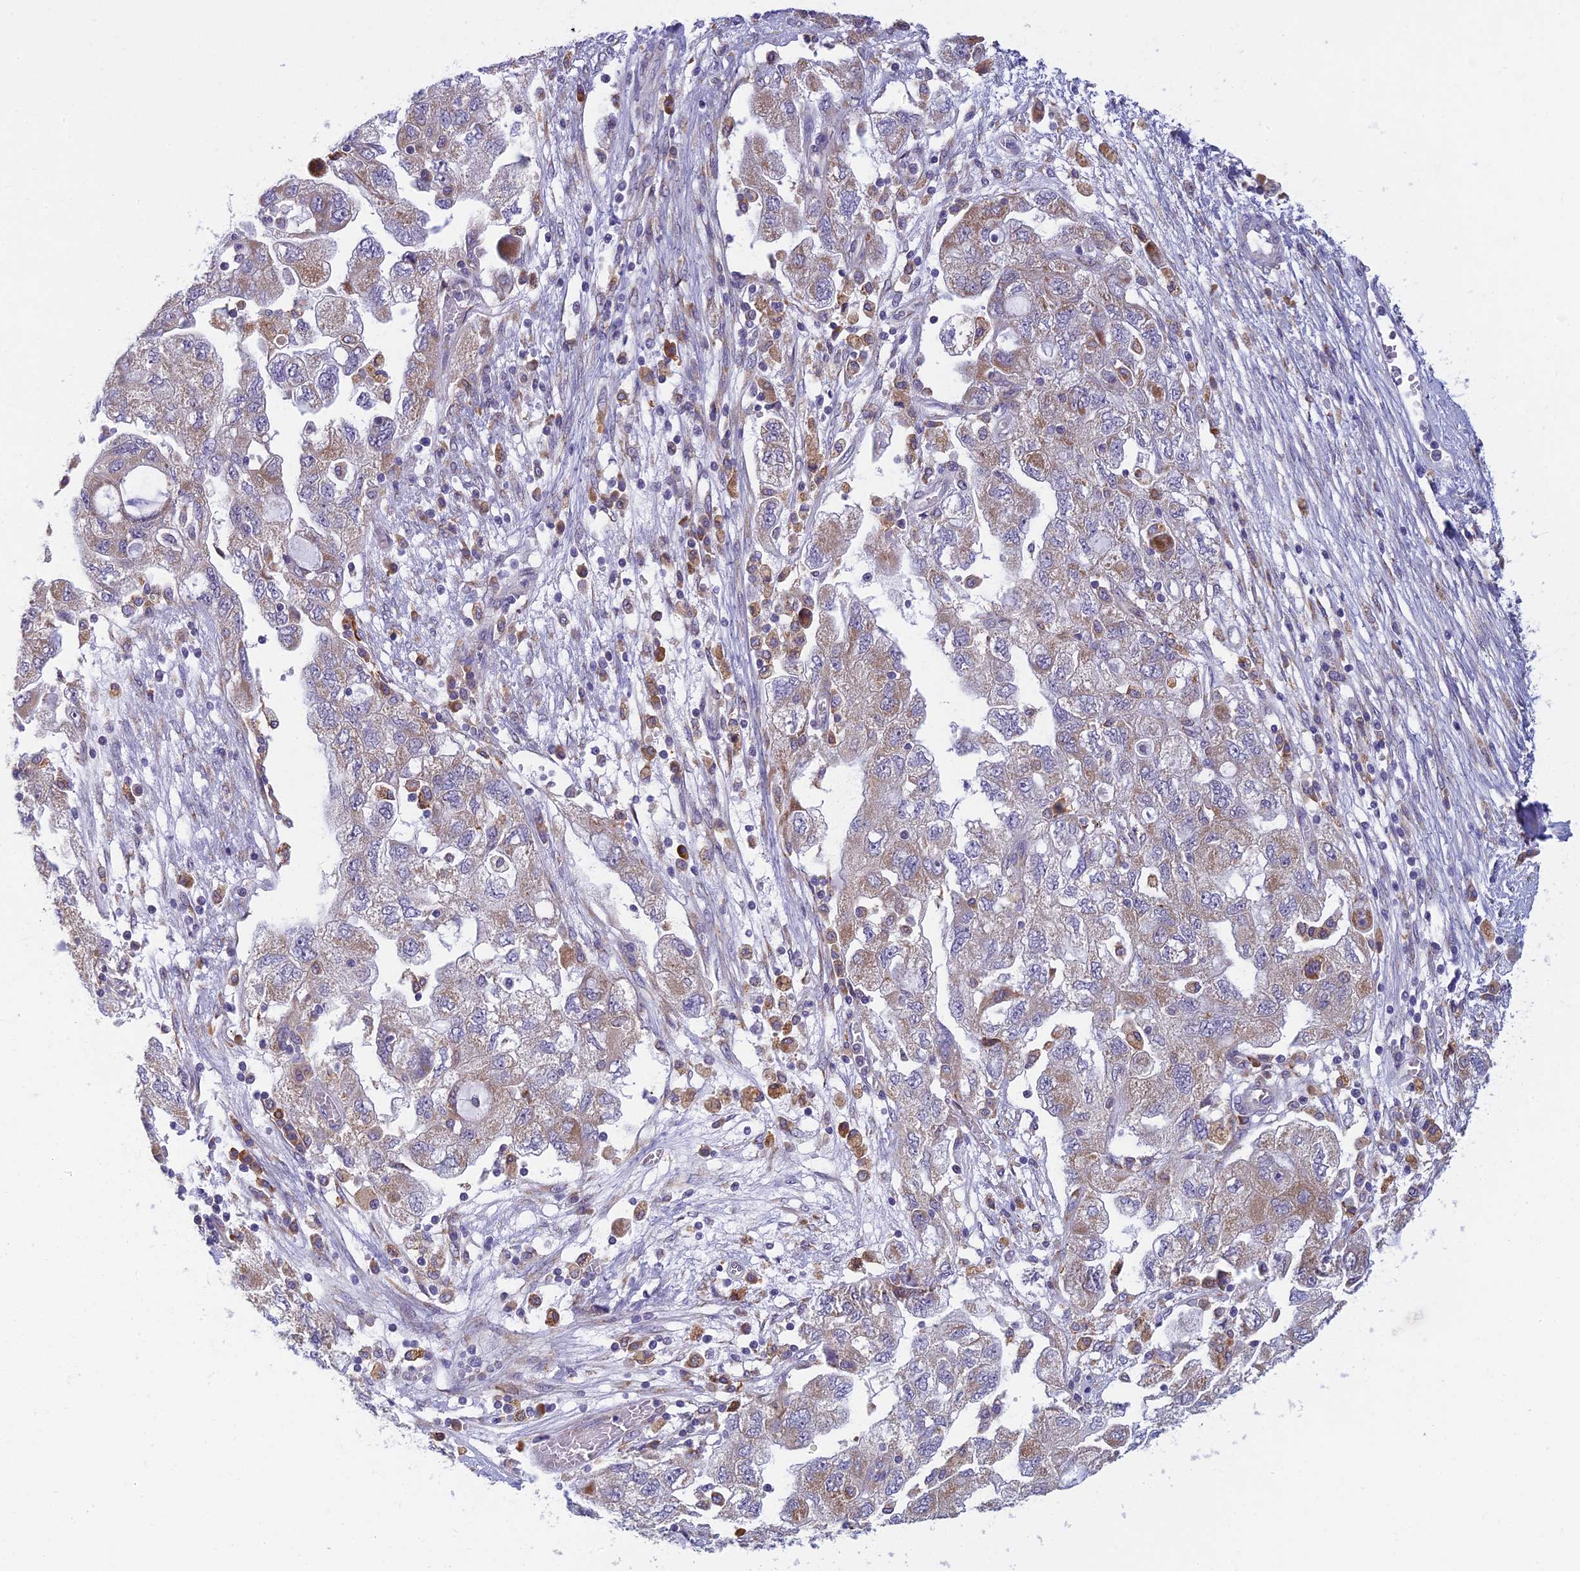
{"staining": {"intensity": "weak", "quantity": "25%-75%", "location": "cytoplasmic/membranous"}, "tissue": "ovarian cancer", "cell_type": "Tumor cells", "image_type": "cancer", "snomed": [{"axis": "morphology", "description": "Carcinoma, NOS"}, {"axis": "morphology", "description": "Cystadenocarcinoma, serous, NOS"}, {"axis": "topography", "description": "Ovary"}], "caption": "IHC histopathology image of human ovarian carcinoma stained for a protein (brown), which demonstrates low levels of weak cytoplasmic/membranous staining in about 25%-75% of tumor cells.", "gene": "DDX51", "patient": {"sex": "female", "age": 69}}